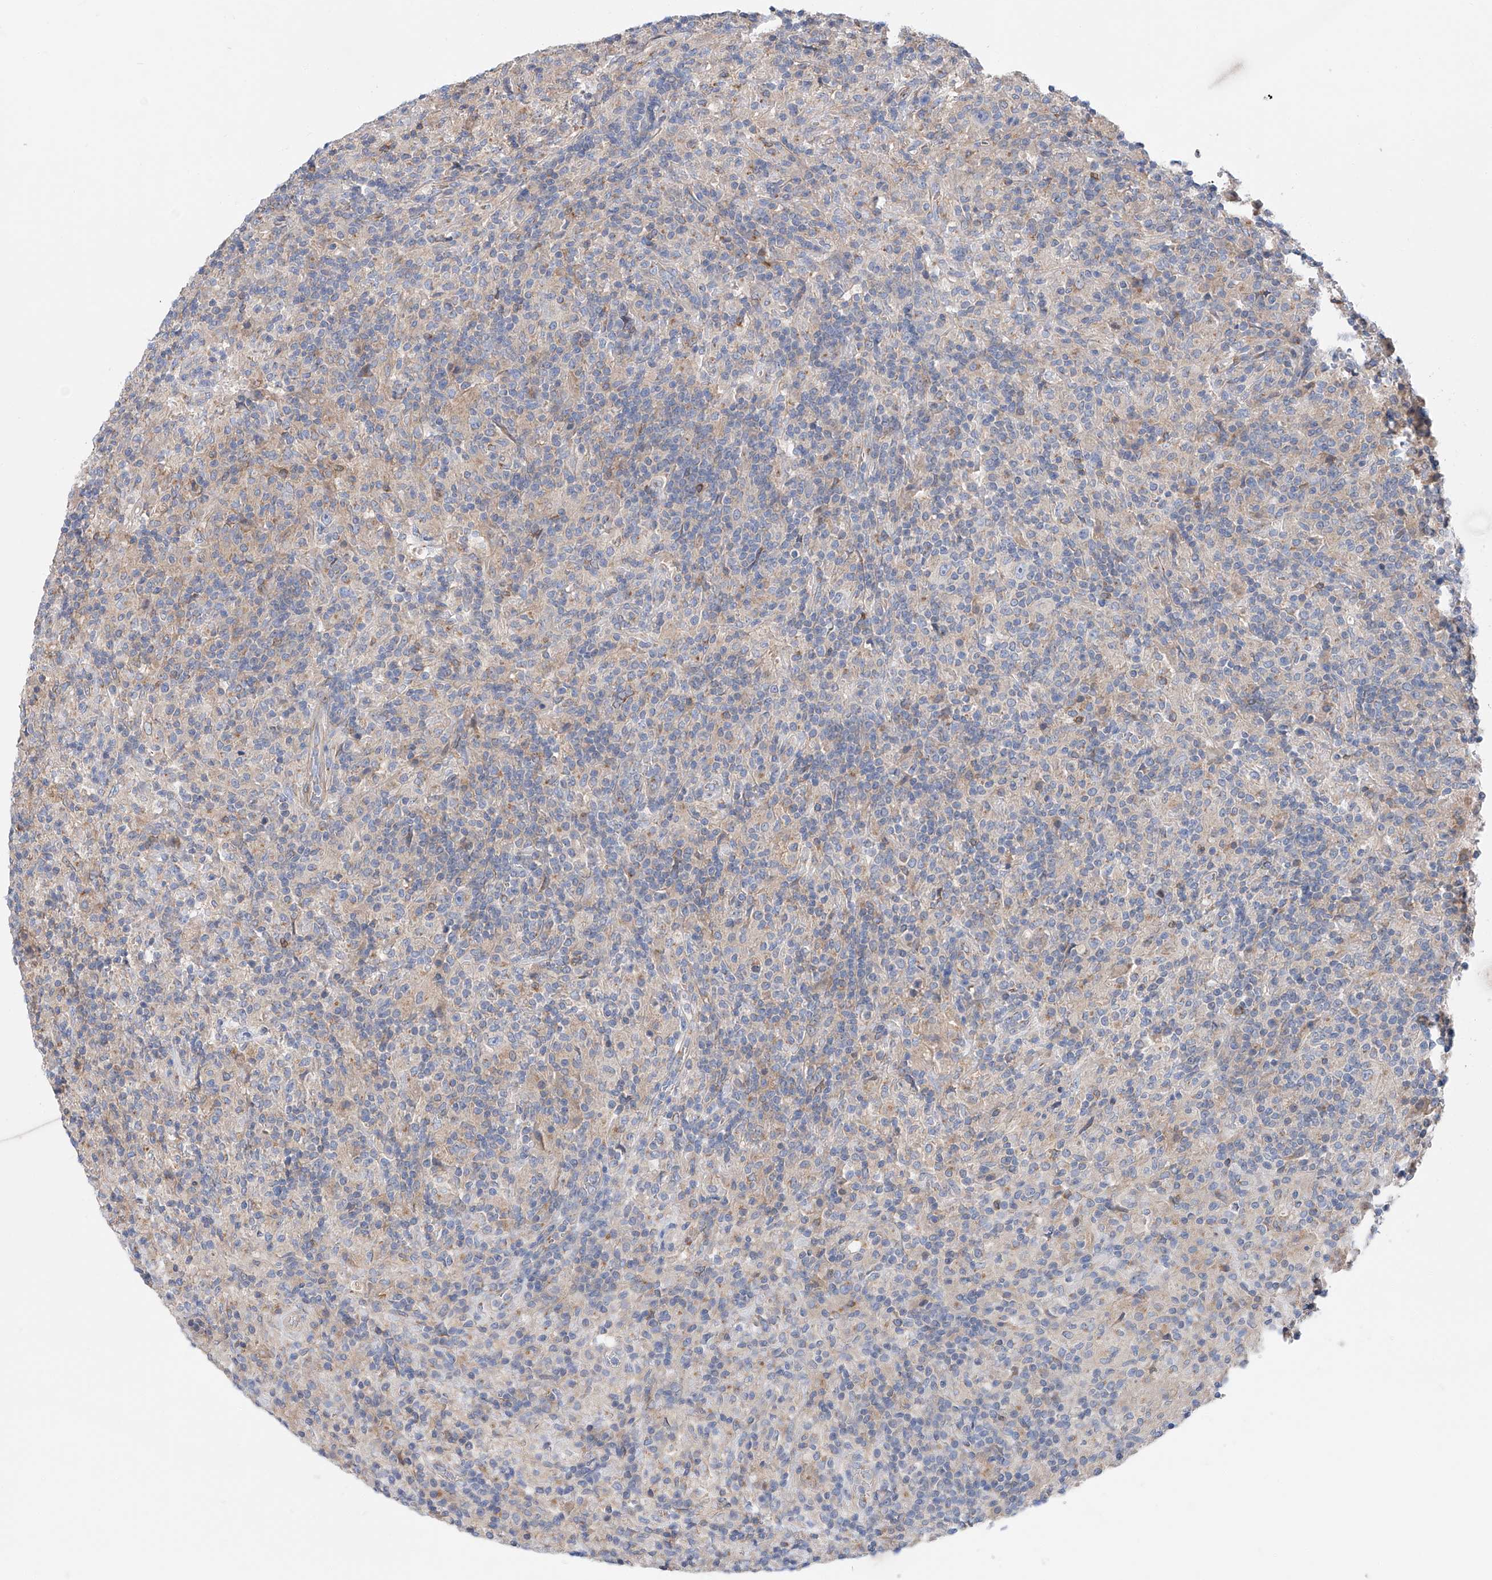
{"staining": {"intensity": "negative", "quantity": "none", "location": "none"}, "tissue": "lymphoma", "cell_type": "Tumor cells", "image_type": "cancer", "snomed": [{"axis": "morphology", "description": "Hodgkin's disease, NOS"}, {"axis": "topography", "description": "Lymph node"}], "caption": "The photomicrograph exhibits no staining of tumor cells in Hodgkin's disease.", "gene": "SLC22A7", "patient": {"sex": "male", "age": 70}}